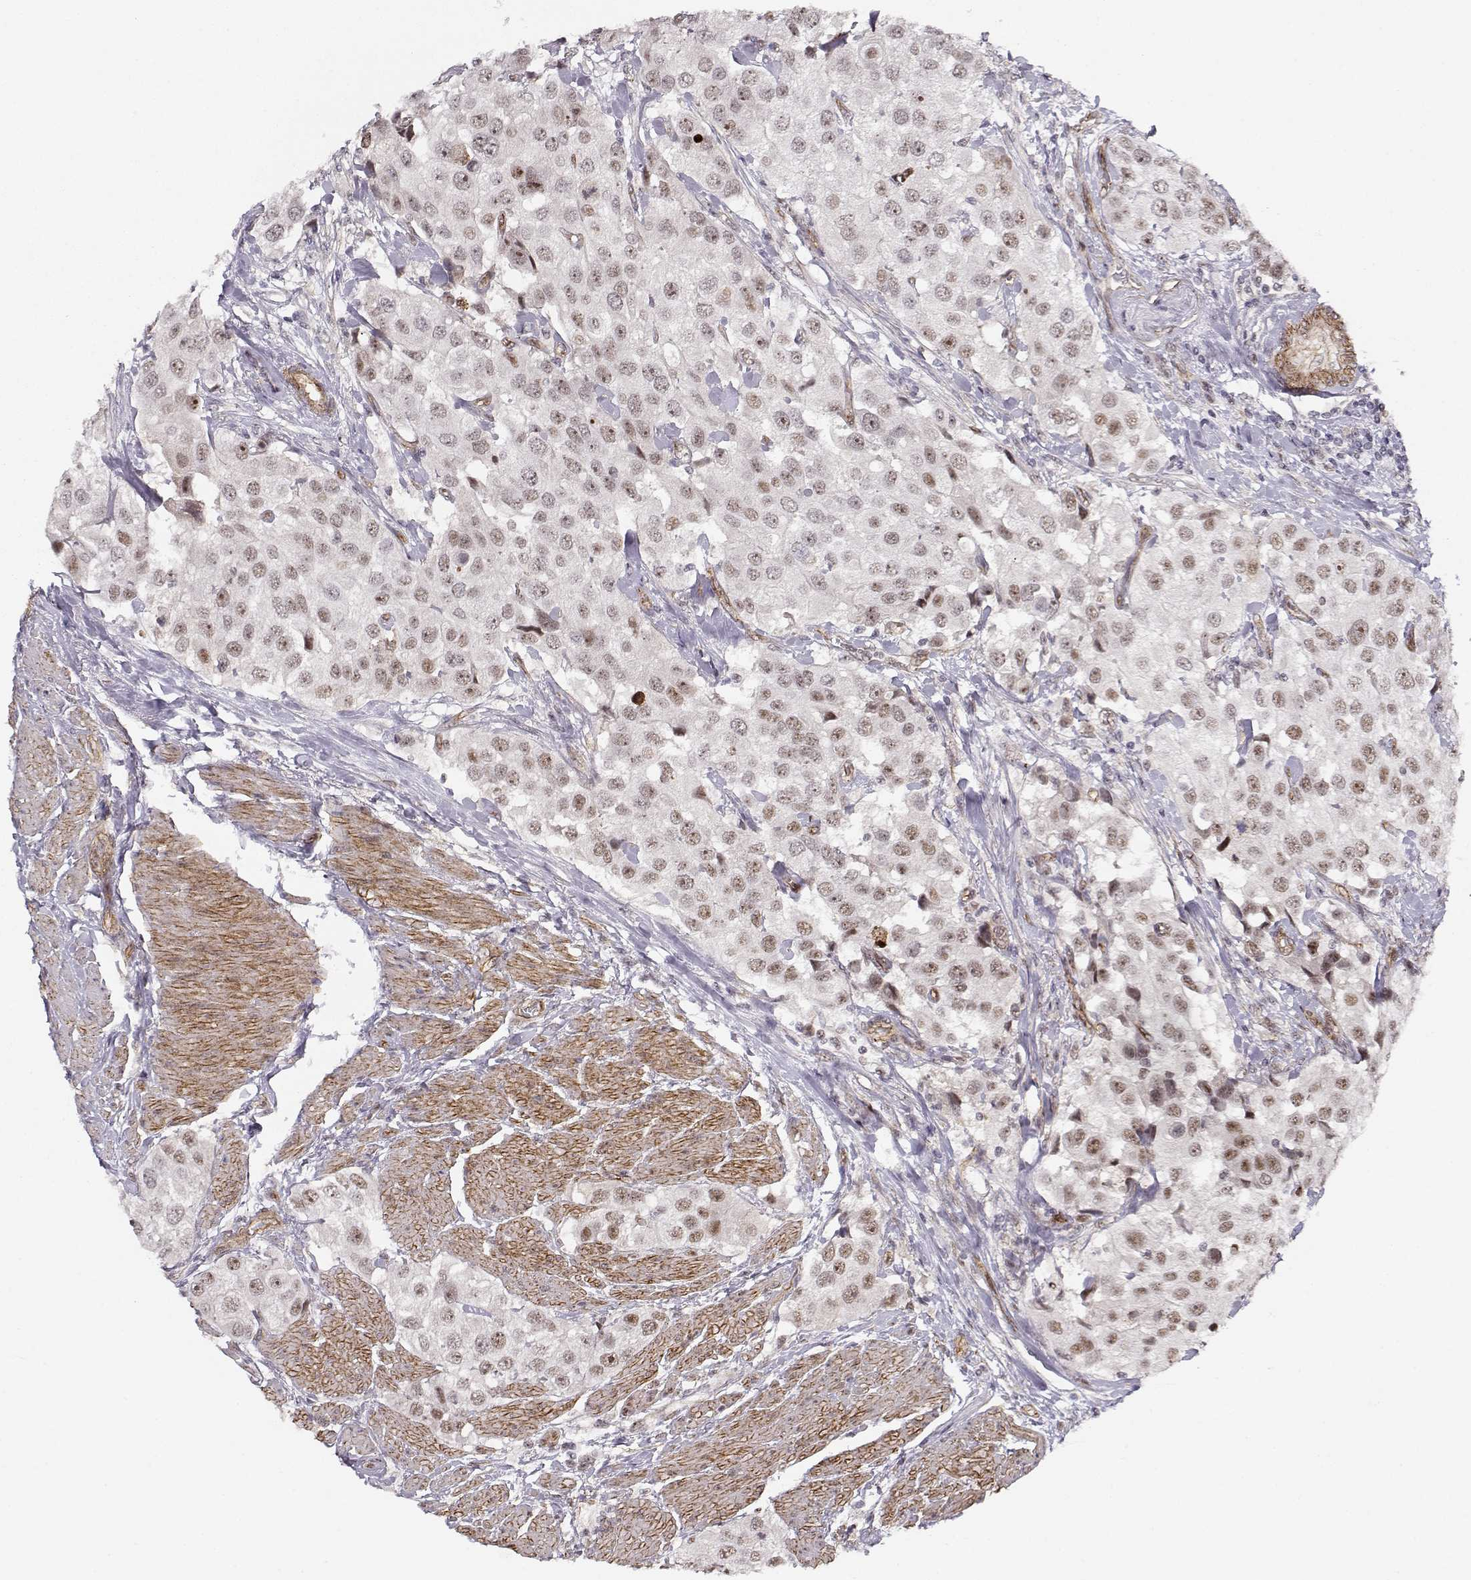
{"staining": {"intensity": "moderate", "quantity": ">75%", "location": "nuclear"}, "tissue": "urothelial cancer", "cell_type": "Tumor cells", "image_type": "cancer", "snomed": [{"axis": "morphology", "description": "Urothelial carcinoma, High grade"}, {"axis": "topography", "description": "Urinary bladder"}], "caption": "Immunohistochemistry image of human urothelial carcinoma (high-grade) stained for a protein (brown), which reveals medium levels of moderate nuclear positivity in about >75% of tumor cells.", "gene": "CIR1", "patient": {"sex": "female", "age": 64}}